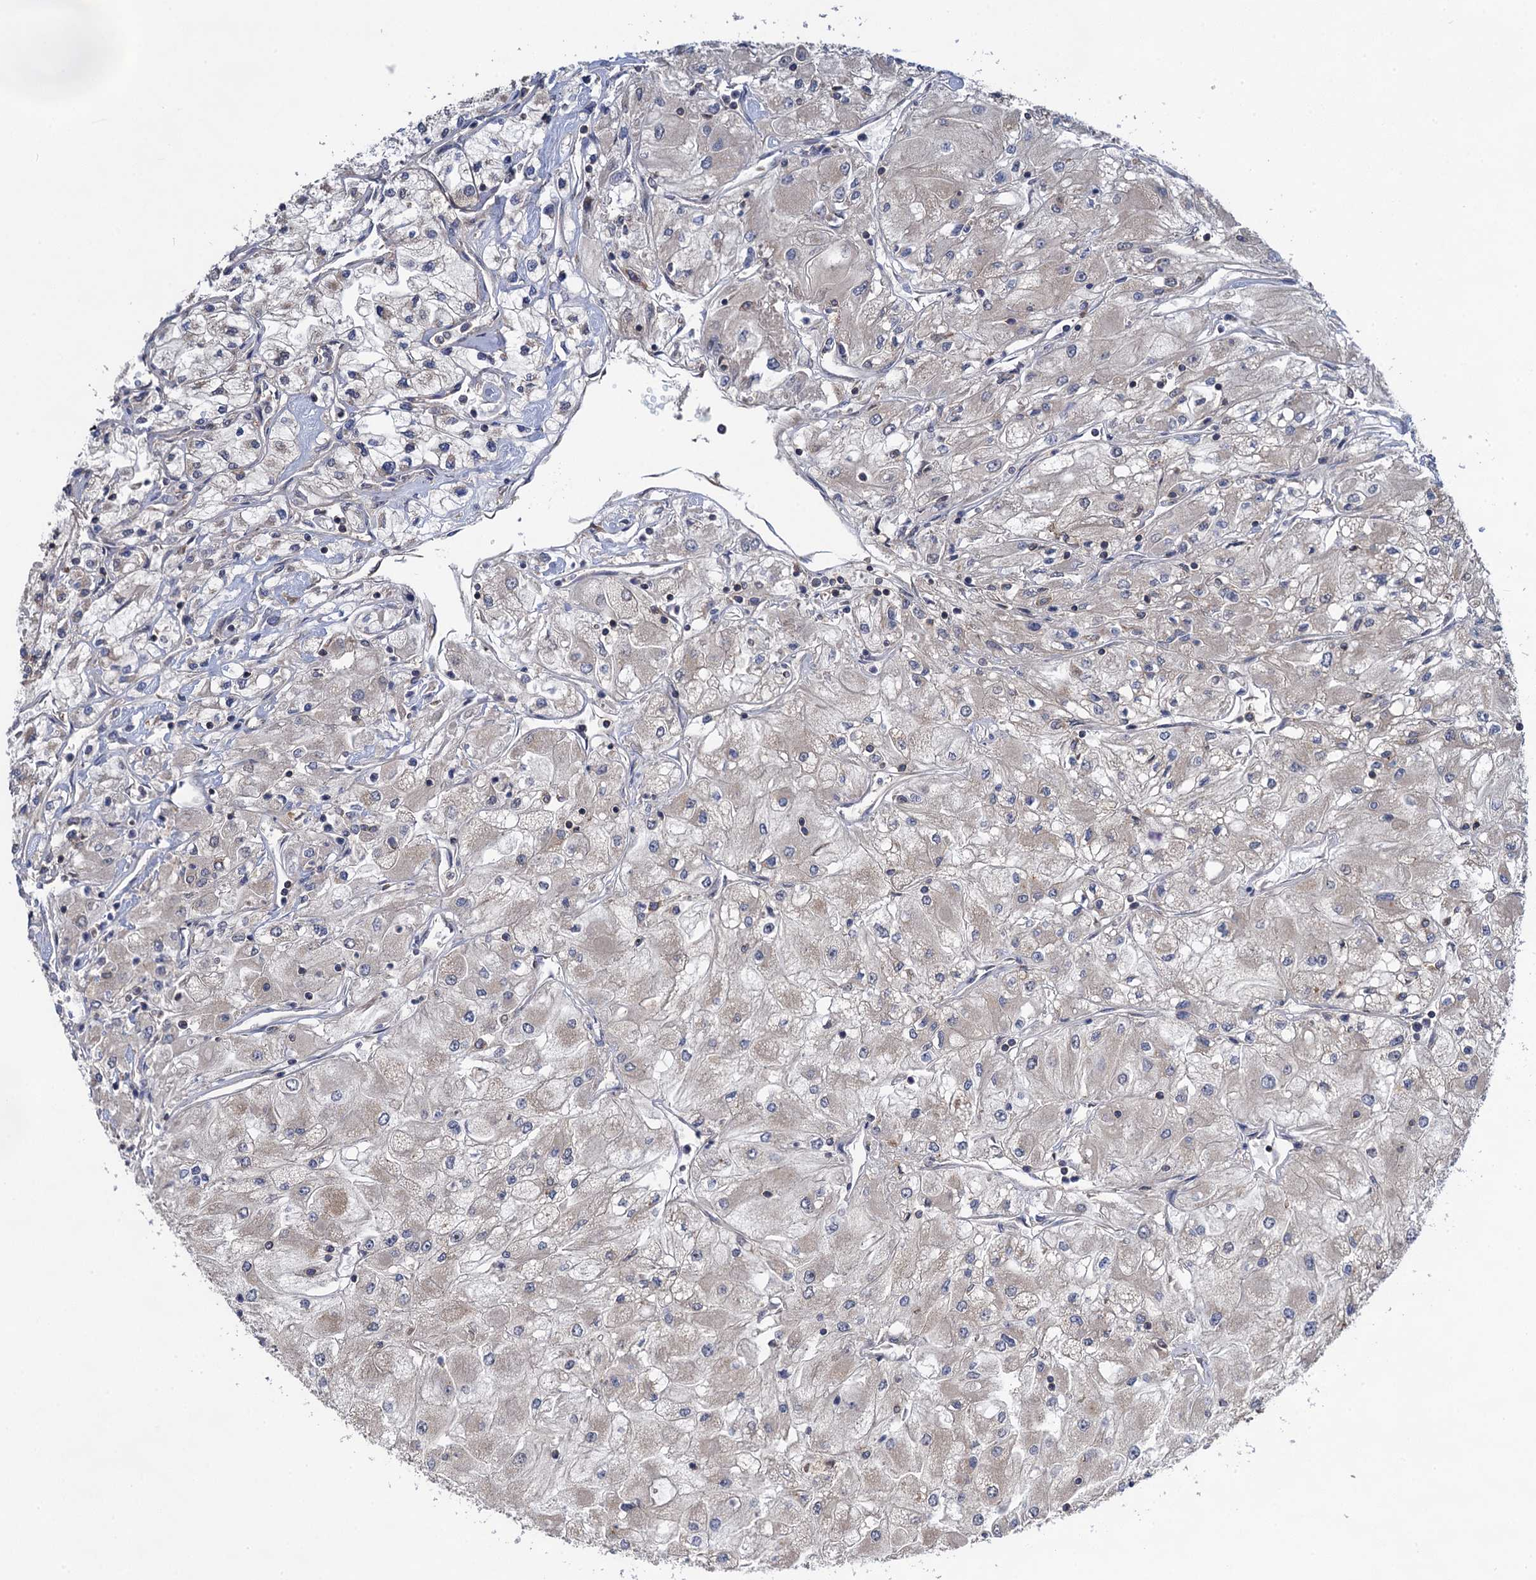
{"staining": {"intensity": "weak", "quantity": "<25%", "location": "cytoplasmic/membranous"}, "tissue": "renal cancer", "cell_type": "Tumor cells", "image_type": "cancer", "snomed": [{"axis": "morphology", "description": "Adenocarcinoma, NOS"}, {"axis": "topography", "description": "Kidney"}], "caption": "Immunohistochemical staining of human renal cancer shows no significant expression in tumor cells.", "gene": "WDR88", "patient": {"sex": "male", "age": 80}}